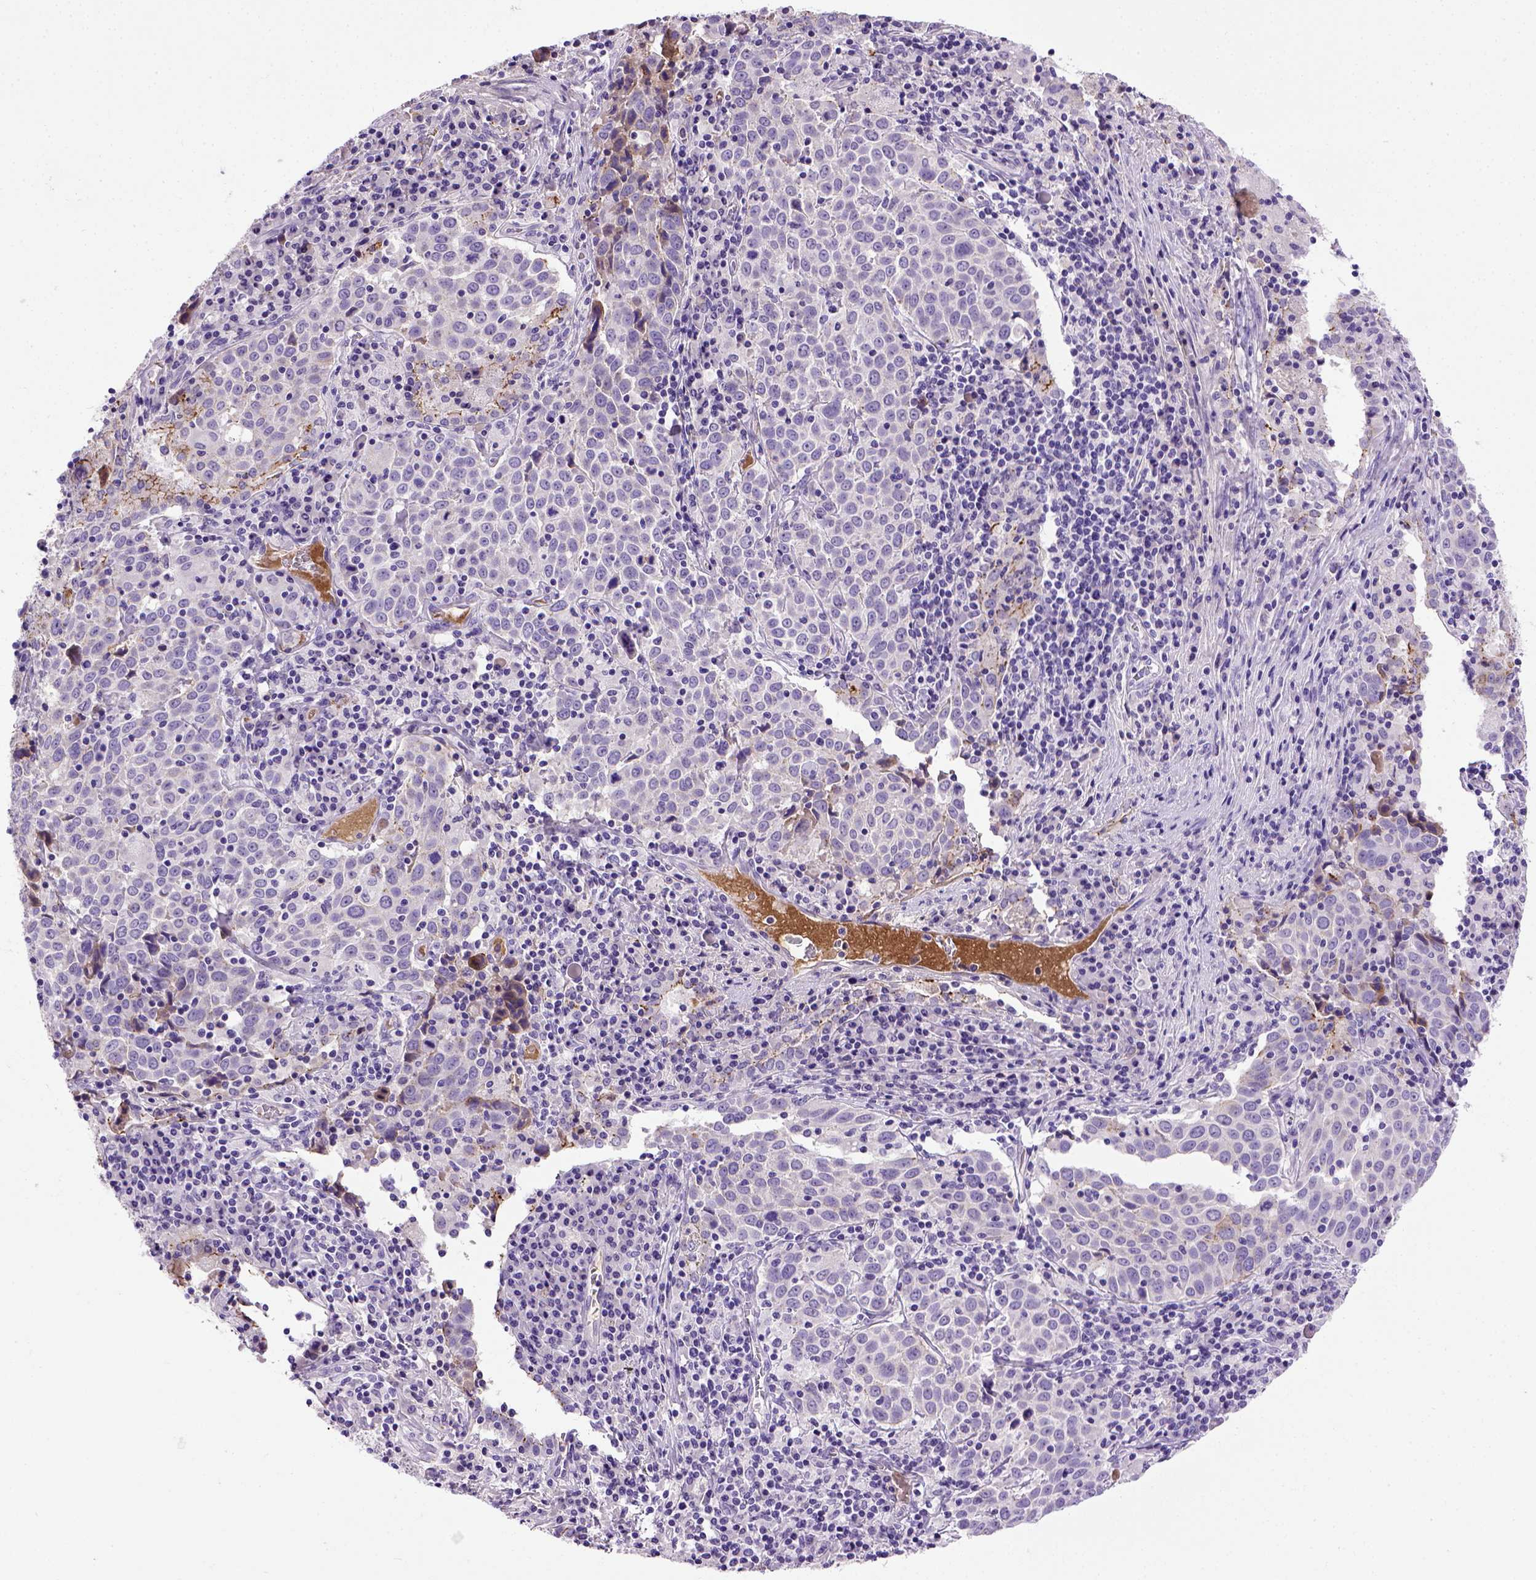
{"staining": {"intensity": "moderate", "quantity": "25%-75%", "location": "cytoplasmic/membranous"}, "tissue": "lung cancer", "cell_type": "Tumor cells", "image_type": "cancer", "snomed": [{"axis": "morphology", "description": "Squamous cell carcinoma, NOS"}, {"axis": "topography", "description": "Lung"}], "caption": "Protein analysis of squamous cell carcinoma (lung) tissue exhibits moderate cytoplasmic/membranous positivity in about 25%-75% of tumor cells.", "gene": "CDH1", "patient": {"sex": "male", "age": 57}}